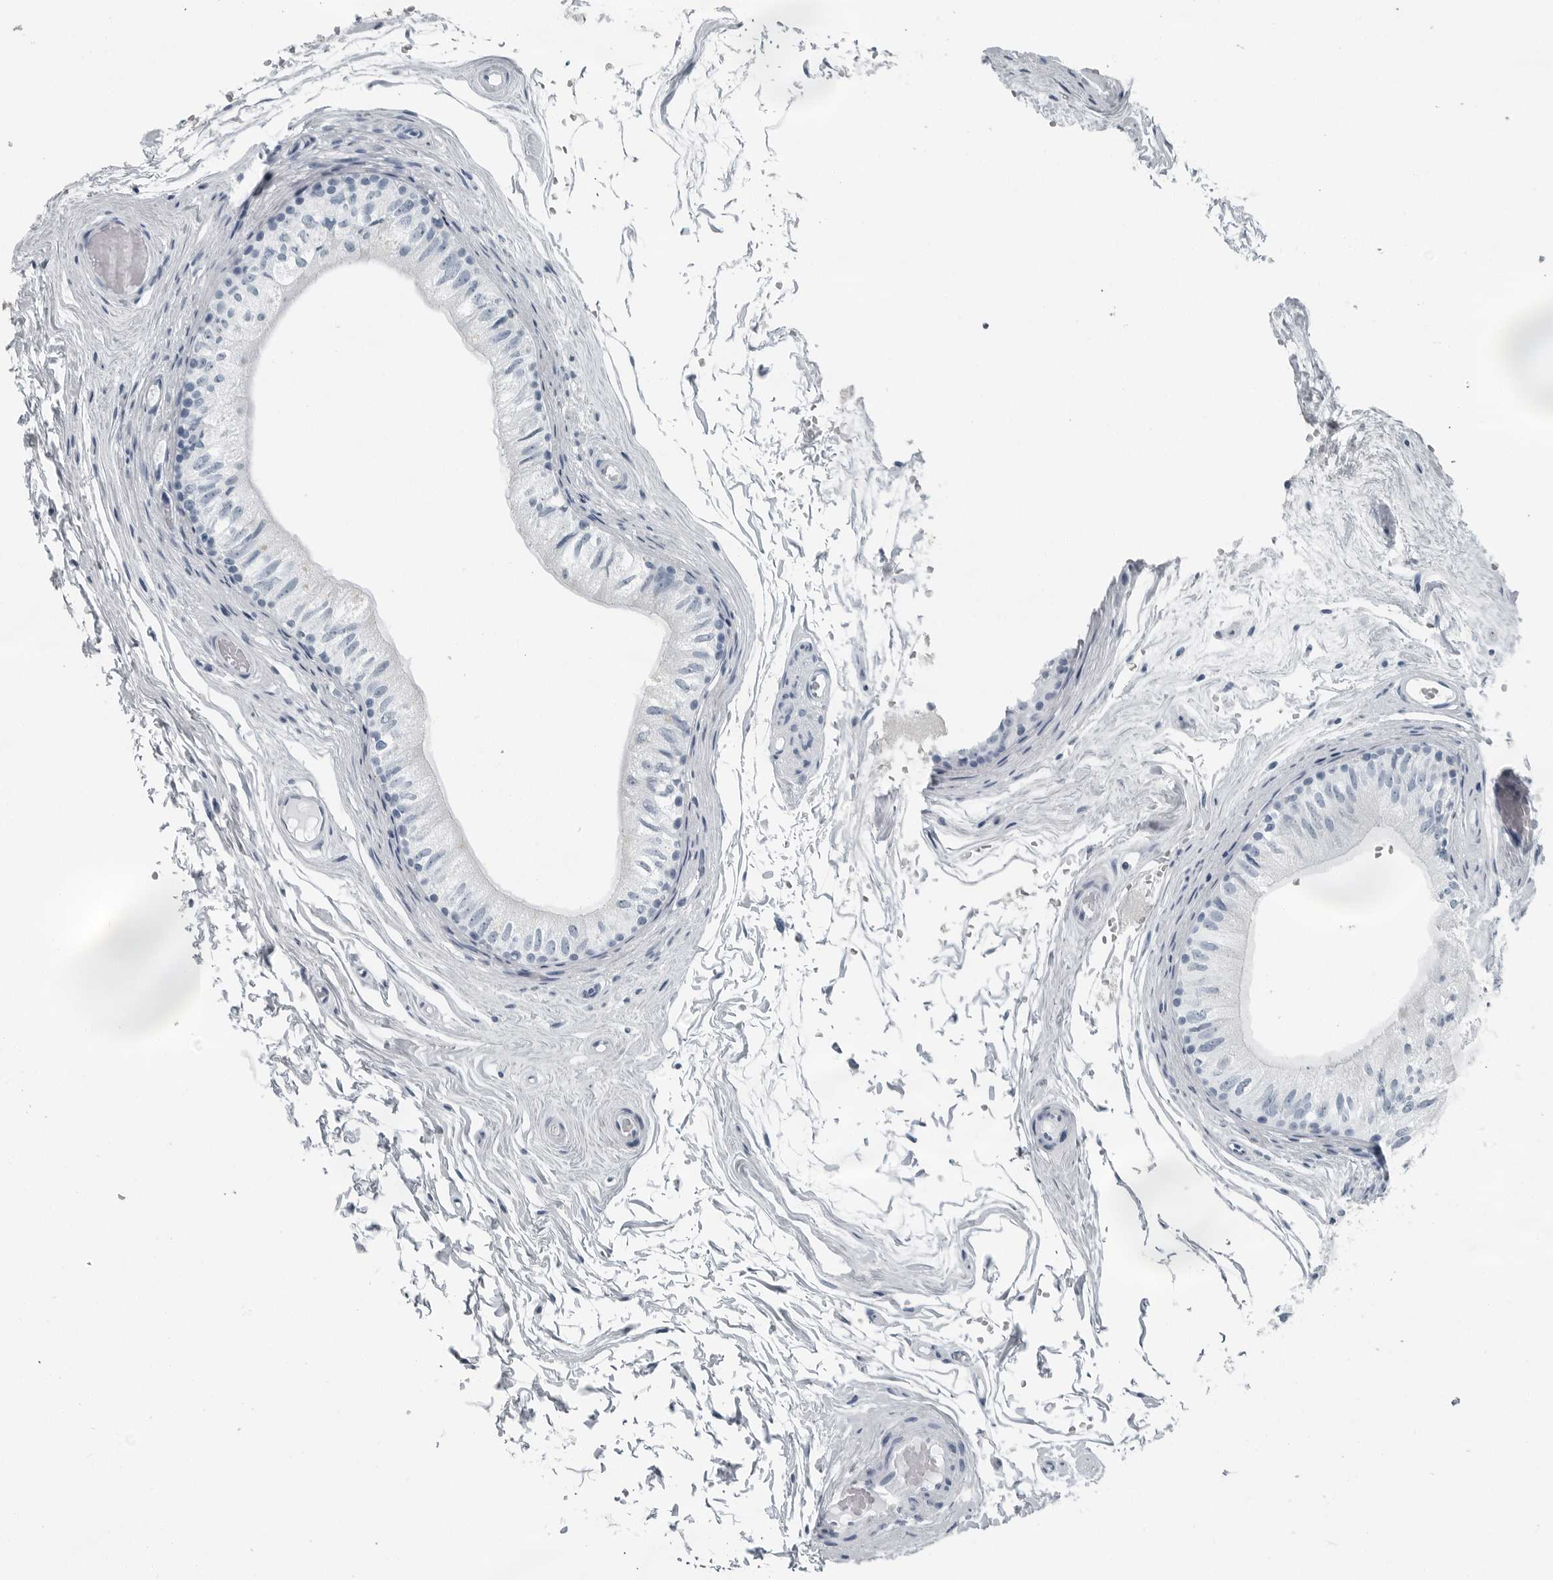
{"staining": {"intensity": "negative", "quantity": "none", "location": "none"}, "tissue": "epididymis", "cell_type": "Glandular cells", "image_type": "normal", "snomed": [{"axis": "morphology", "description": "Normal tissue, NOS"}, {"axis": "topography", "description": "Epididymis"}], "caption": "Immunohistochemistry (IHC) histopathology image of normal human epididymis stained for a protein (brown), which demonstrates no expression in glandular cells.", "gene": "FABP6", "patient": {"sex": "male", "age": 79}}